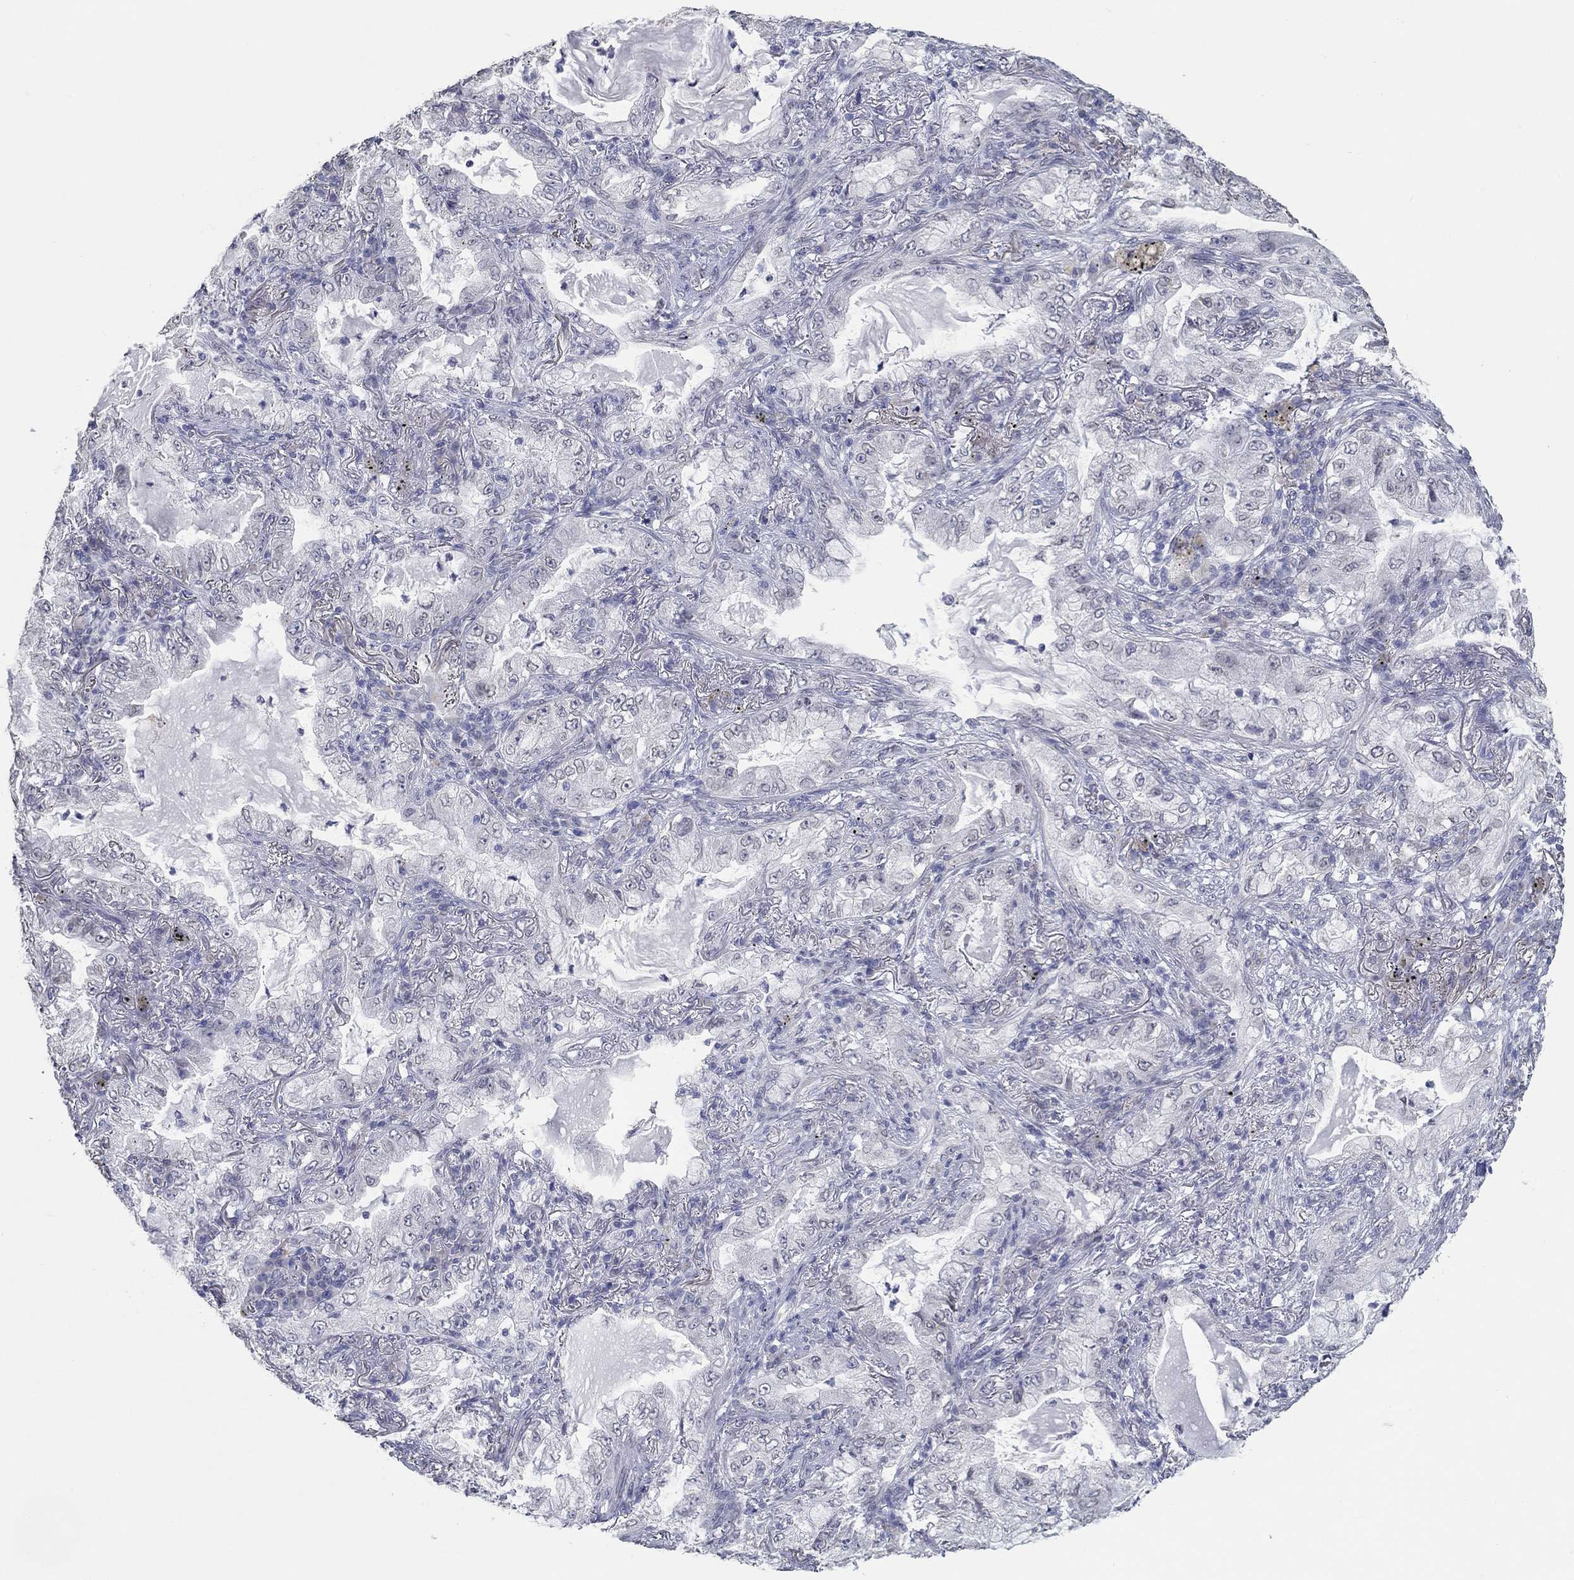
{"staining": {"intensity": "negative", "quantity": "none", "location": "none"}, "tissue": "lung cancer", "cell_type": "Tumor cells", "image_type": "cancer", "snomed": [{"axis": "morphology", "description": "Adenocarcinoma, NOS"}, {"axis": "topography", "description": "Lung"}], "caption": "Tumor cells are negative for brown protein staining in lung cancer (adenocarcinoma). (DAB (3,3'-diaminobenzidine) immunohistochemistry visualized using brightfield microscopy, high magnification).", "gene": "NUP155", "patient": {"sex": "female", "age": 73}}